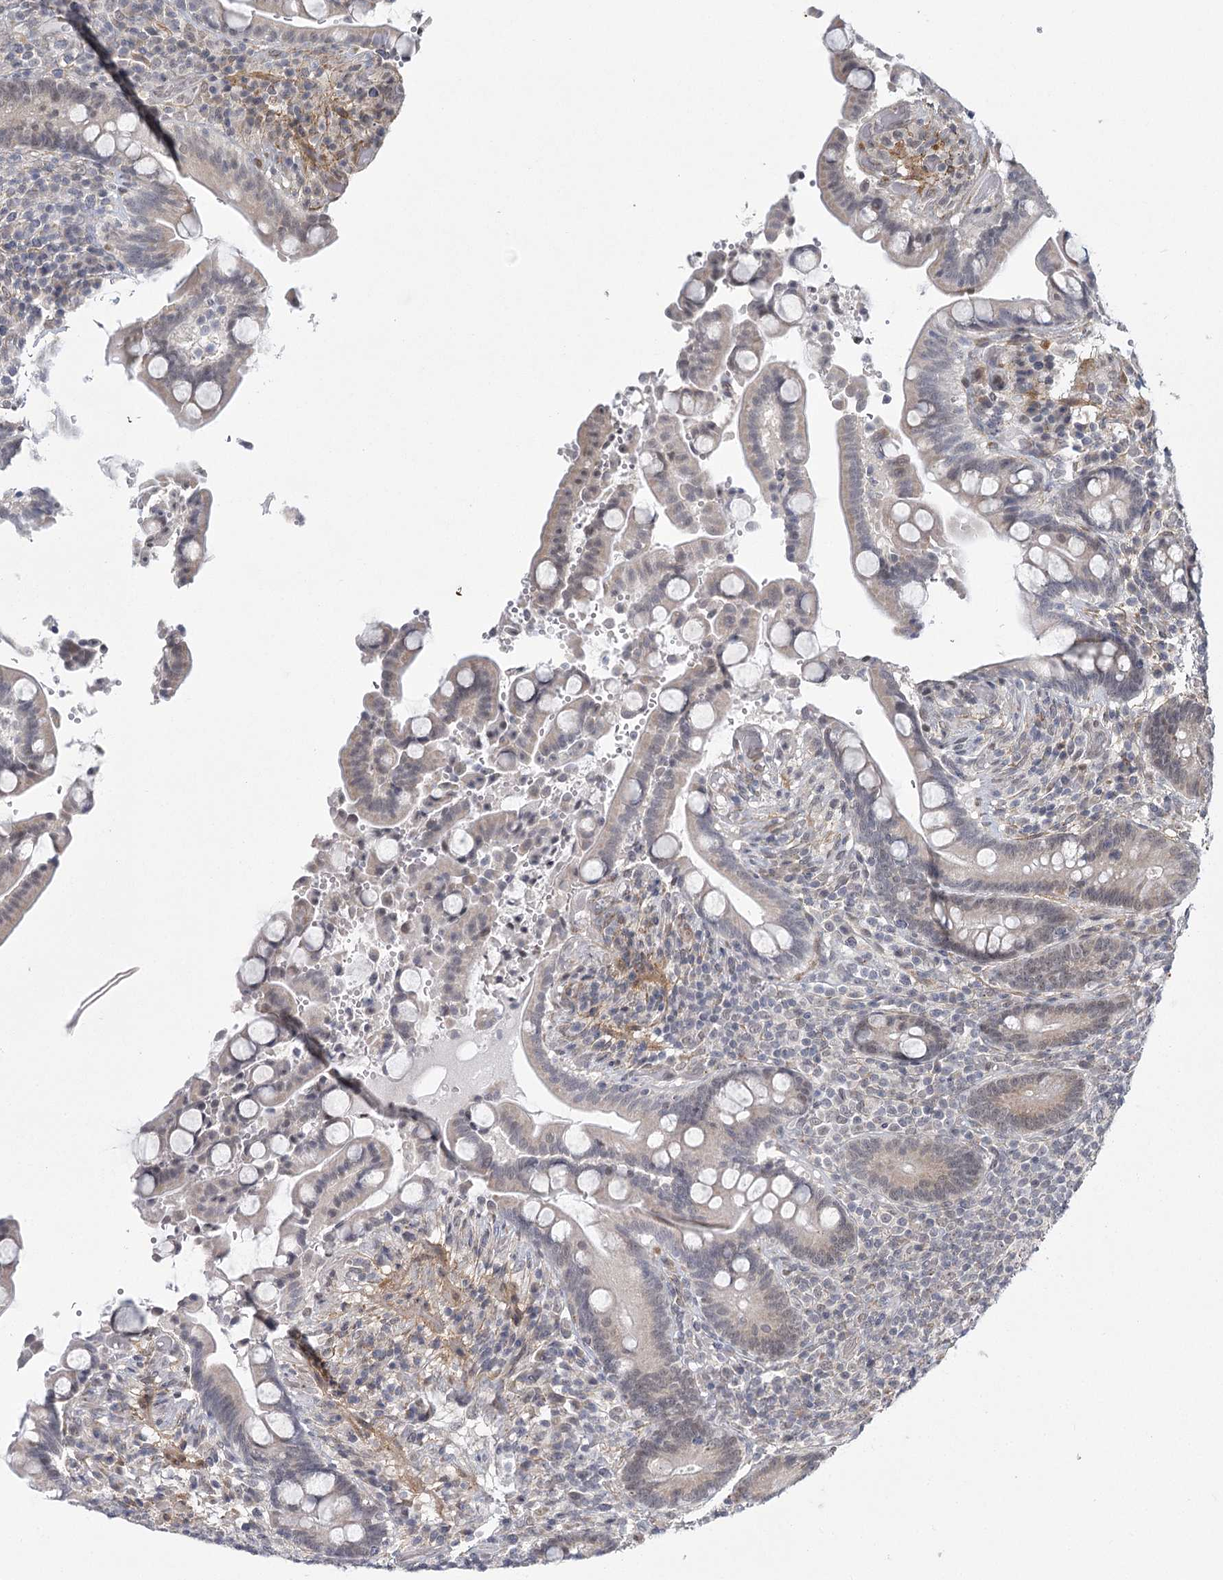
{"staining": {"intensity": "negative", "quantity": "none", "location": "none"}, "tissue": "colon", "cell_type": "Endothelial cells", "image_type": "normal", "snomed": [{"axis": "morphology", "description": "Normal tissue, NOS"}, {"axis": "topography", "description": "Colon"}], "caption": "This is an immunohistochemistry (IHC) photomicrograph of normal human colon. There is no staining in endothelial cells.", "gene": "MED28", "patient": {"sex": "male", "age": 73}}